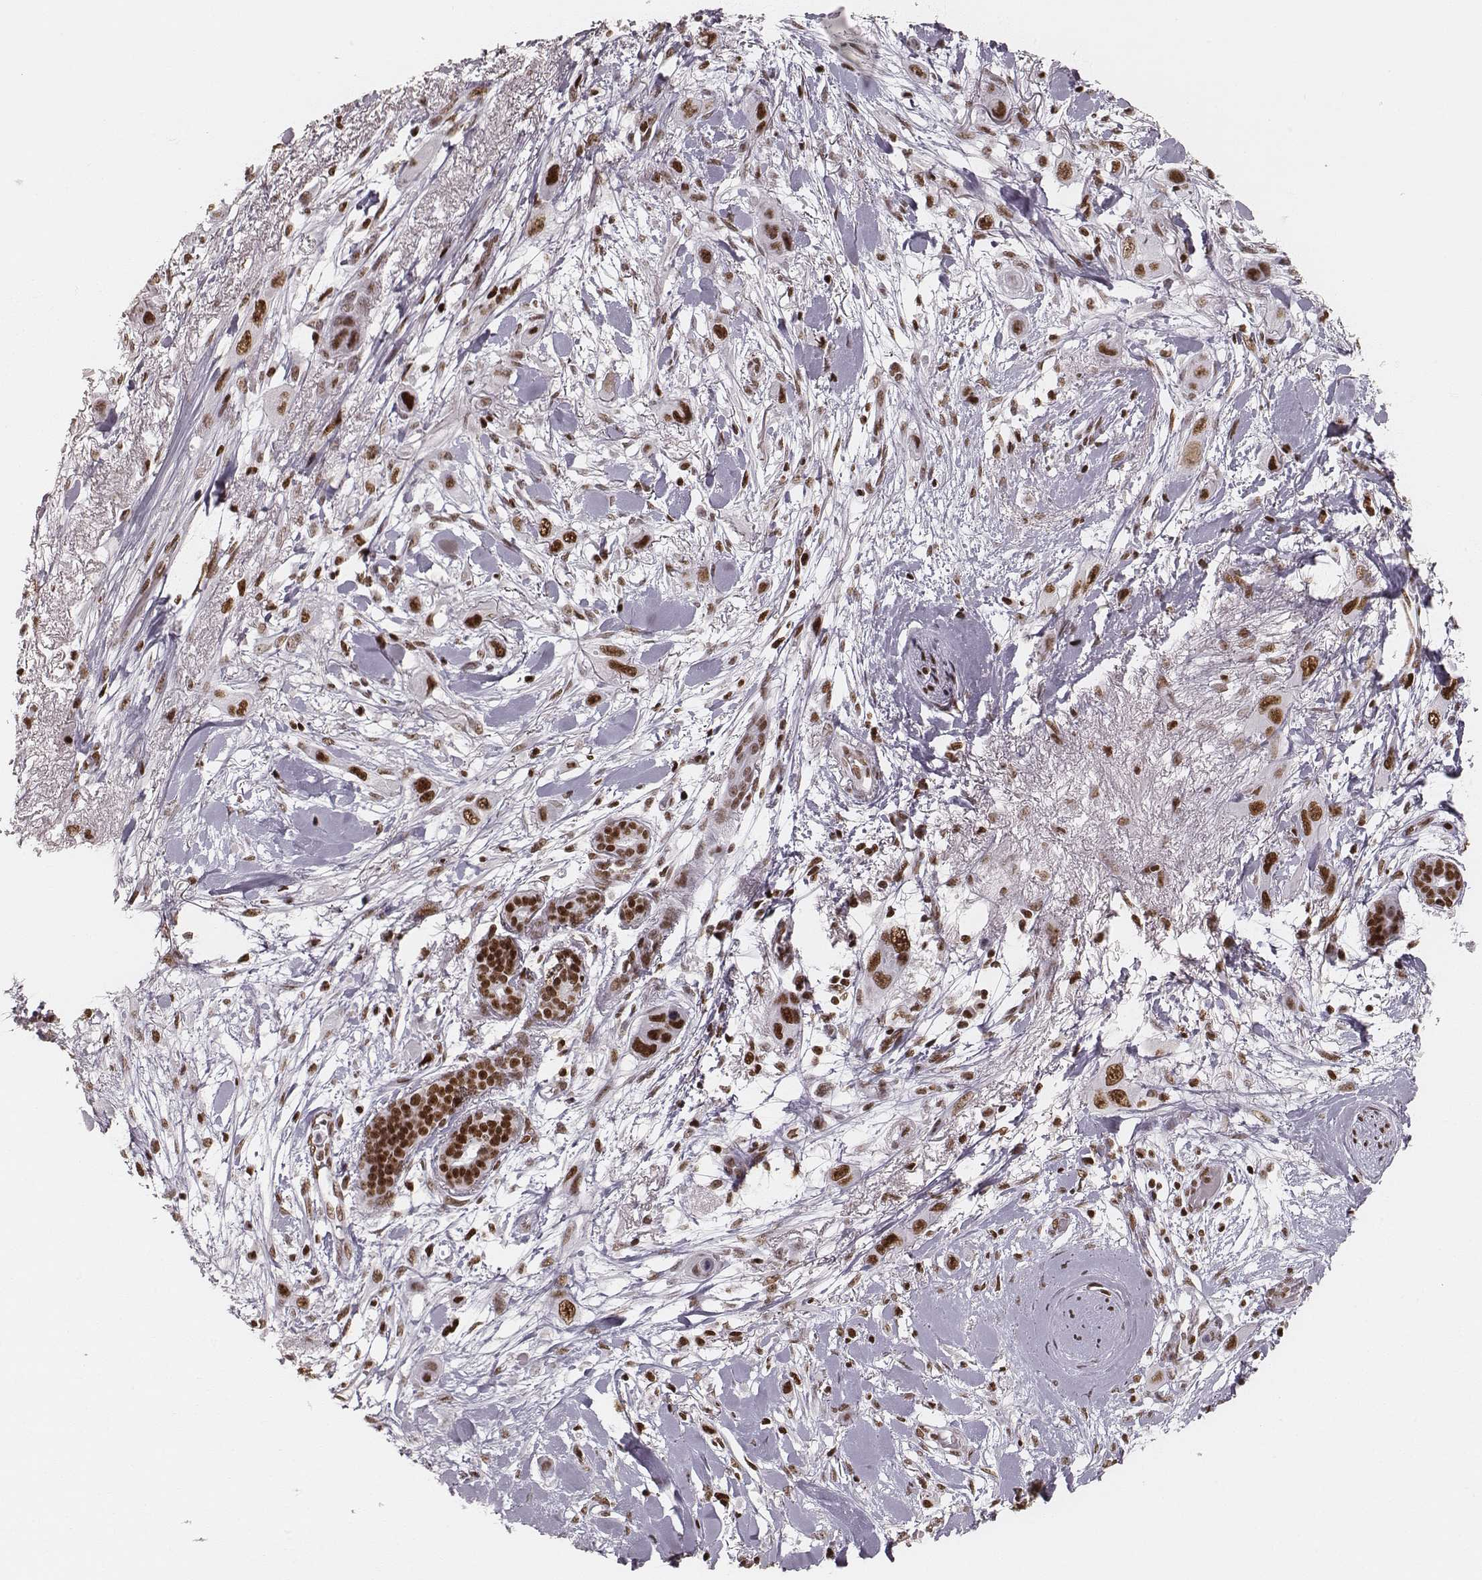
{"staining": {"intensity": "strong", "quantity": ">75%", "location": "nuclear"}, "tissue": "skin cancer", "cell_type": "Tumor cells", "image_type": "cancer", "snomed": [{"axis": "morphology", "description": "Squamous cell carcinoma, NOS"}, {"axis": "topography", "description": "Skin"}], "caption": "Human squamous cell carcinoma (skin) stained for a protein (brown) reveals strong nuclear positive expression in approximately >75% of tumor cells.", "gene": "PARP1", "patient": {"sex": "male", "age": 79}}